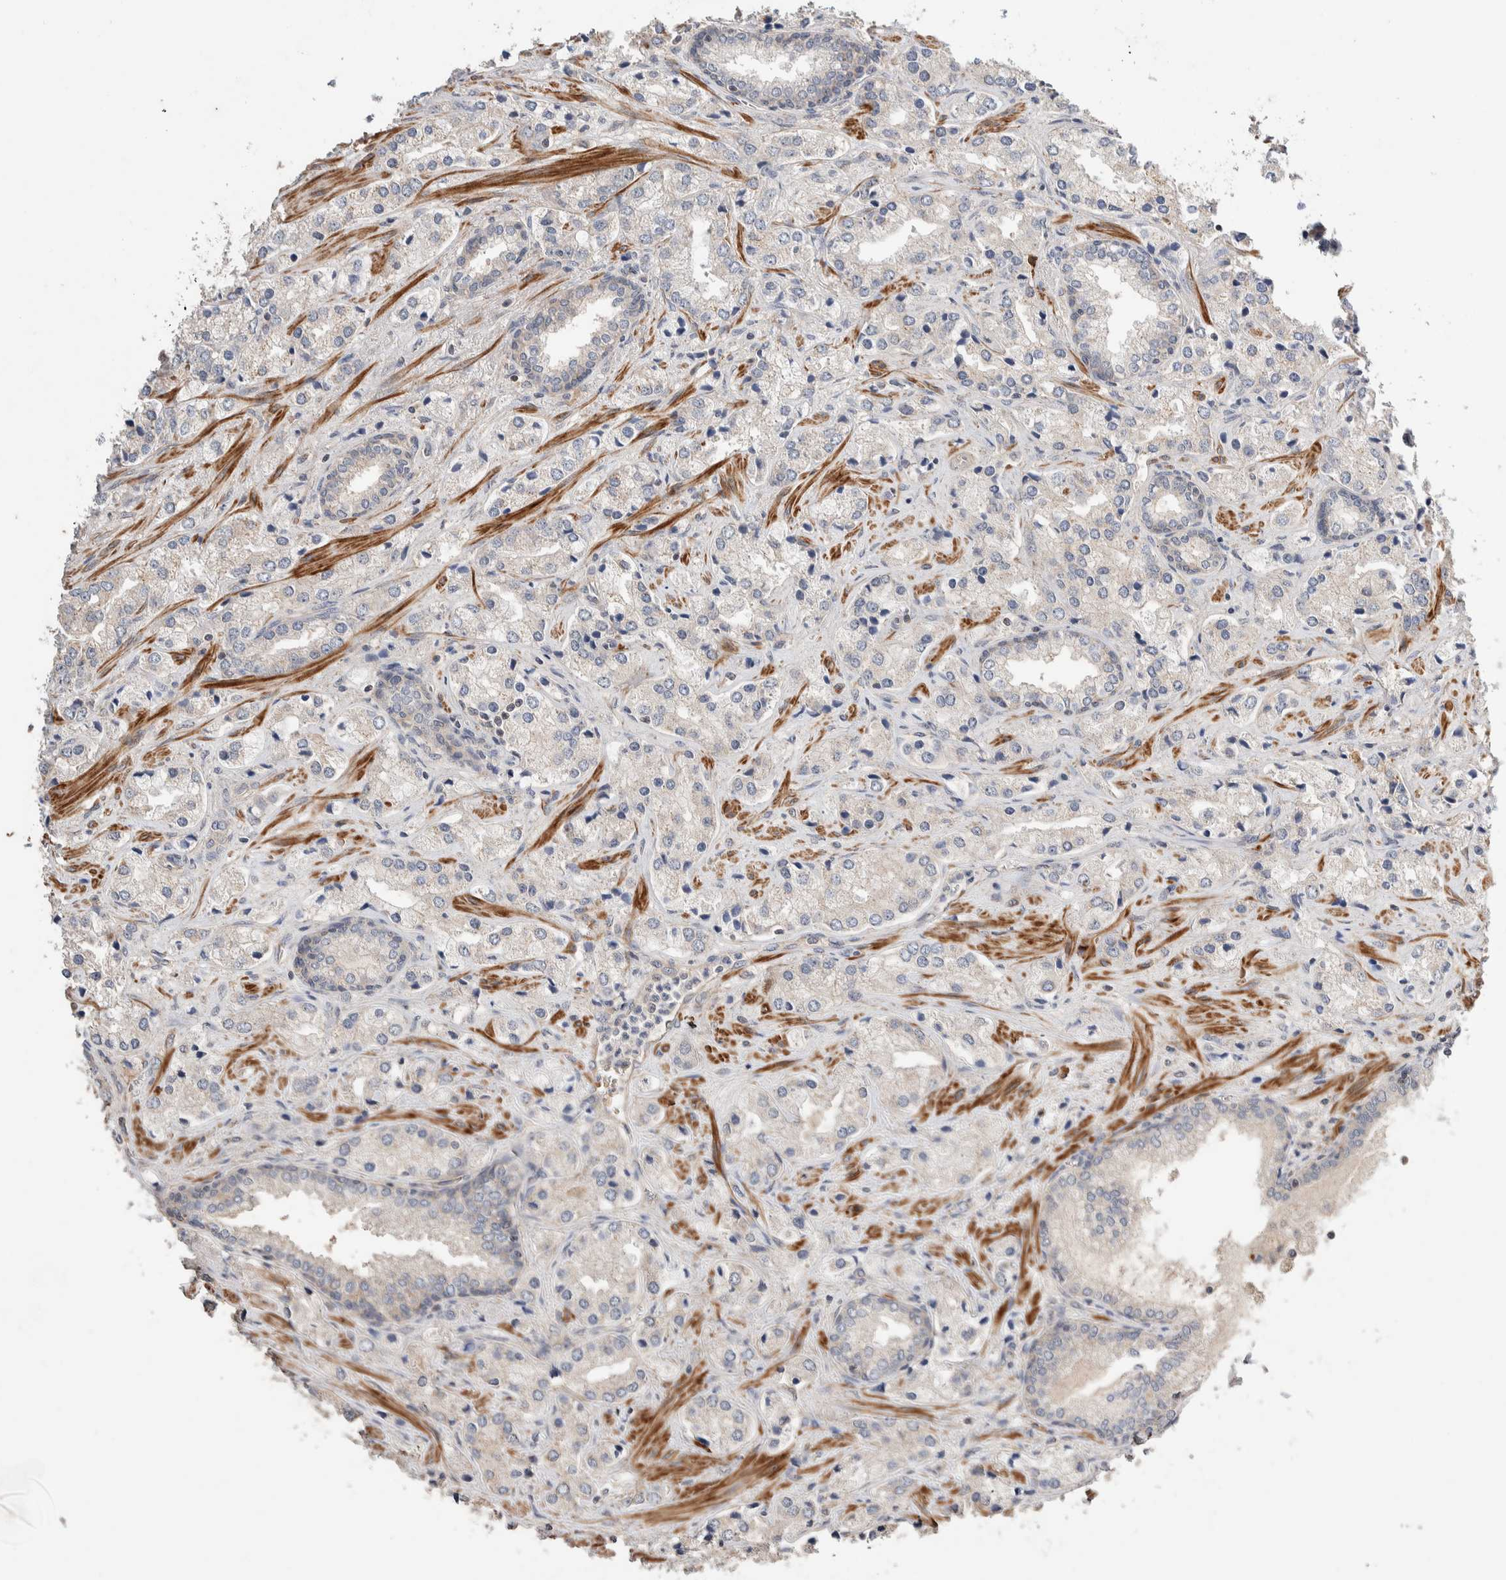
{"staining": {"intensity": "negative", "quantity": "none", "location": "none"}, "tissue": "prostate cancer", "cell_type": "Tumor cells", "image_type": "cancer", "snomed": [{"axis": "morphology", "description": "Adenocarcinoma, High grade"}, {"axis": "topography", "description": "Prostate"}], "caption": "This is an immunohistochemistry photomicrograph of human prostate cancer (high-grade adenocarcinoma). There is no positivity in tumor cells.", "gene": "WDR91", "patient": {"sex": "male", "age": 66}}